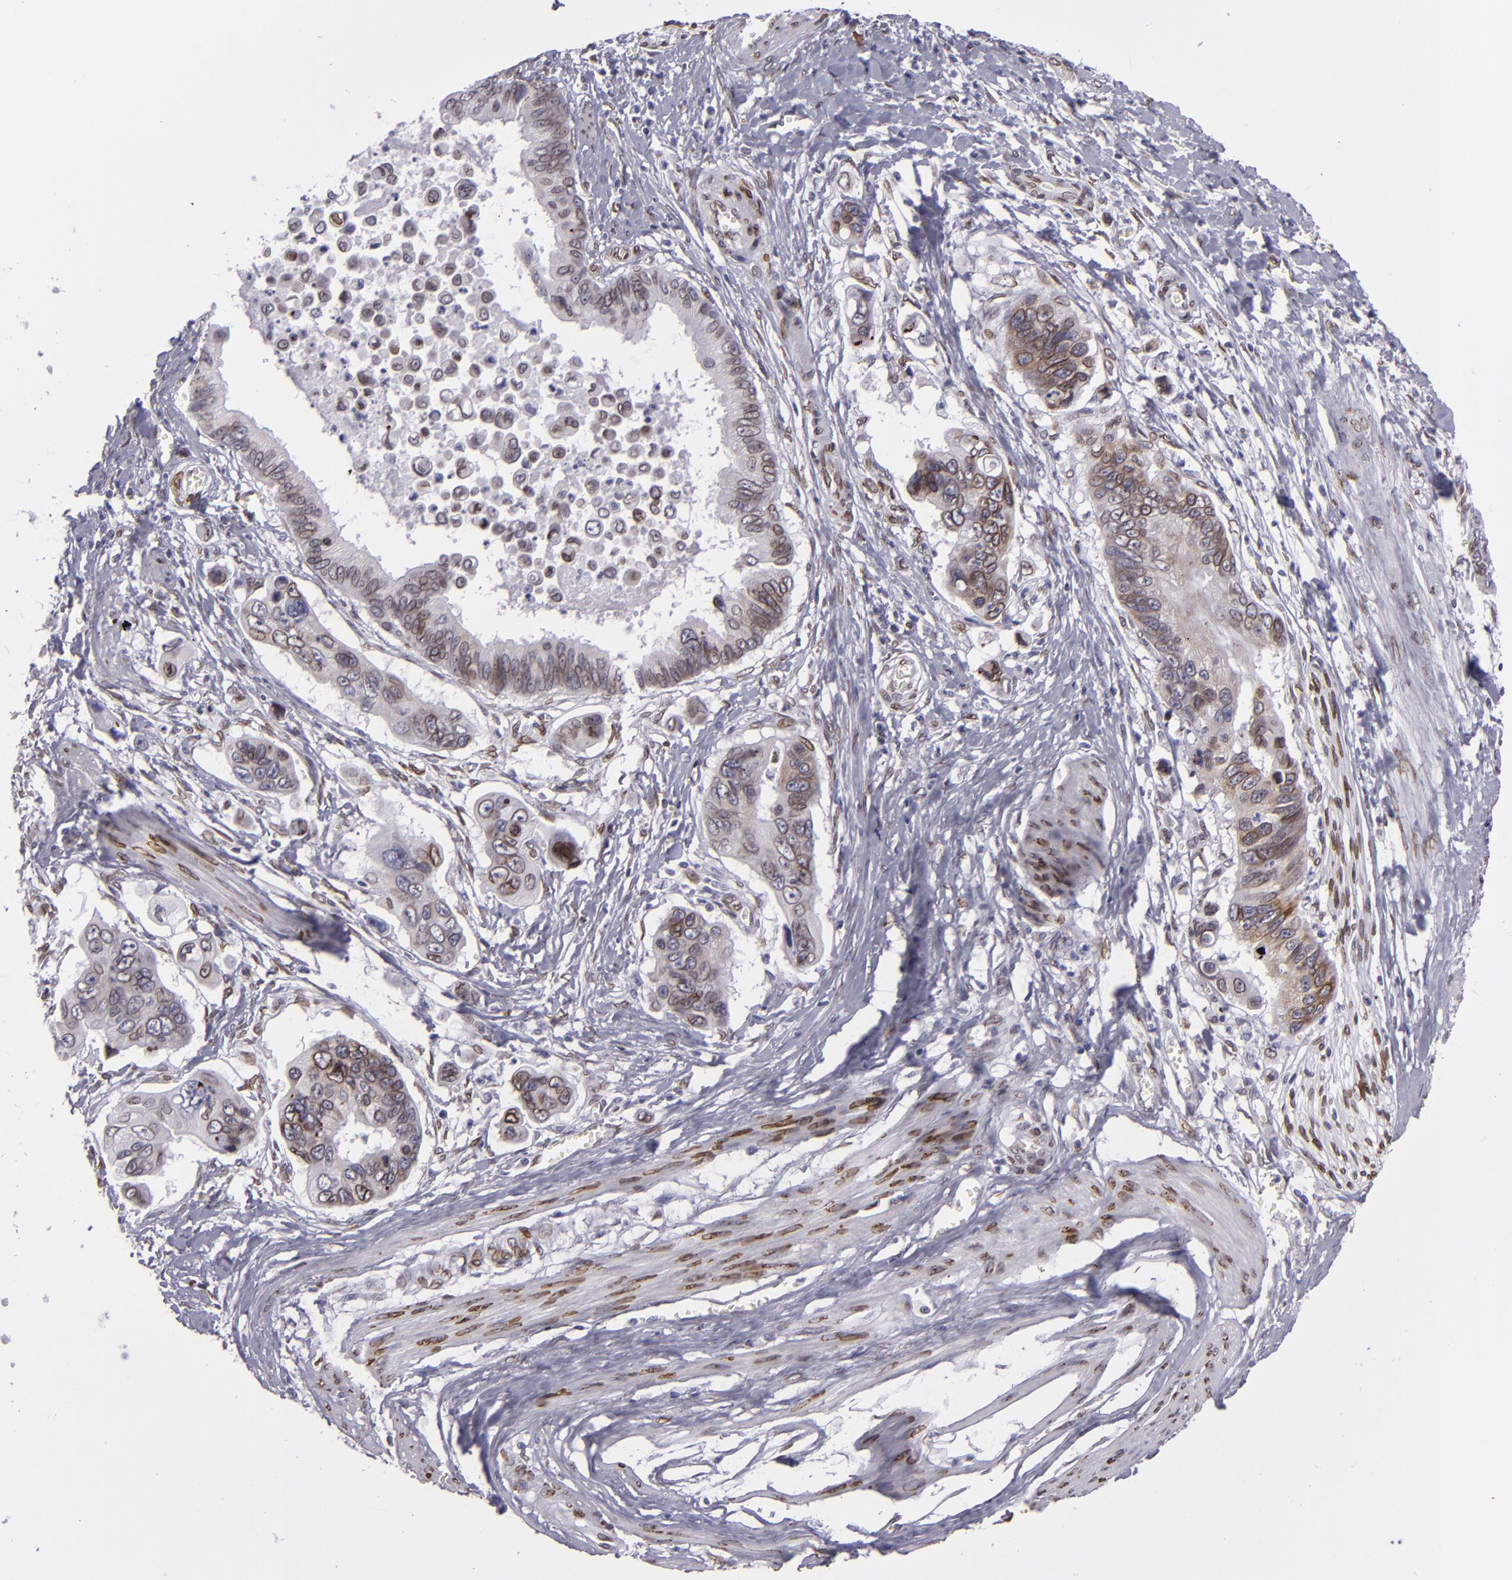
{"staining": {"intensity": "moderate", "quantity": "25%-75%", "location": "nuclear"}, "tissue": "stomach cancer", "cell_type": "Tumor cells", "image_type": "cancer", "snomed": [{"axis": "morphology", "description": "Adenocarcinoma, NOS"}, {"axis": "topography", "description": "Stomach, upper"}], "caption": "IHC of stomach cancer (adenocarcinoma) exhibits medium levels of moderate nuclear staining in approximately 25%-75% of tumor cells. (Stains: DAB in brown, nuclei in blue, Microscopy: brightfield microscopy at high magnification).", "gene": "EMD", "patient": {"sex": "male", "age": 80}}